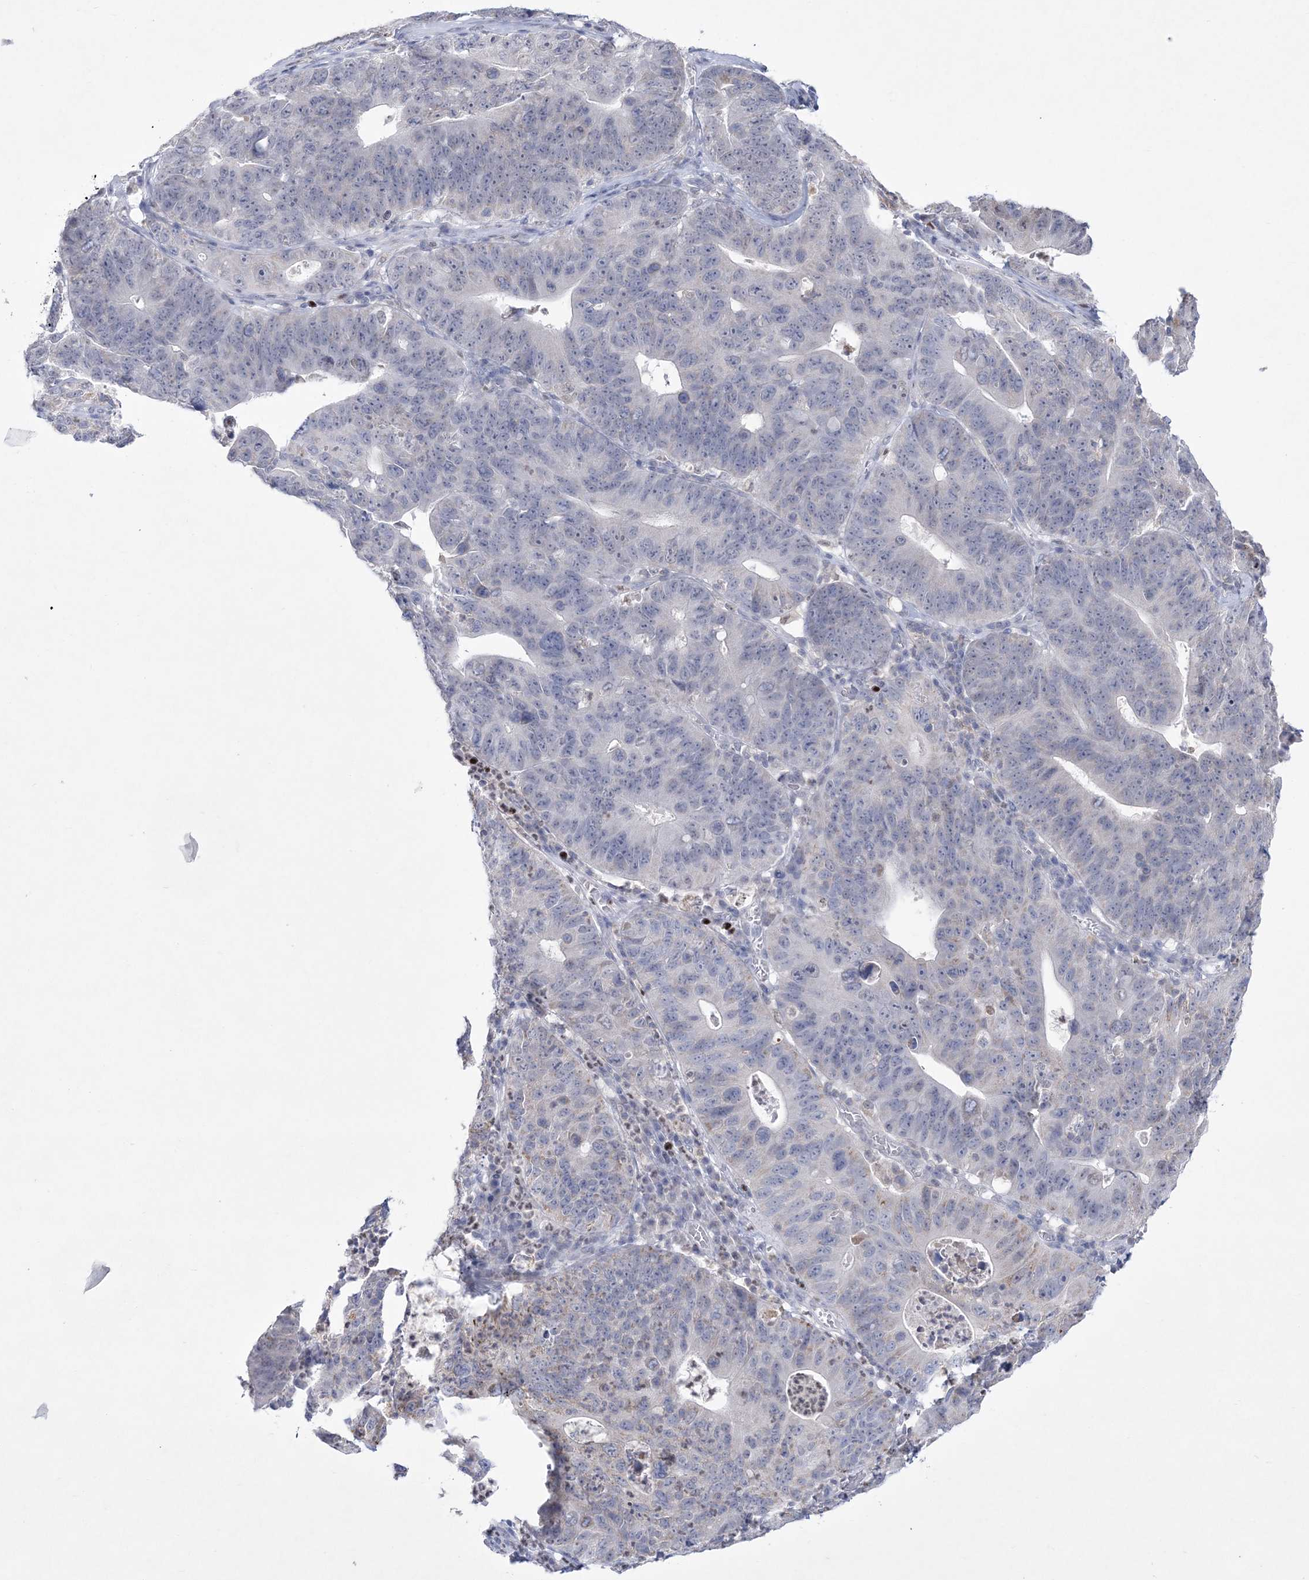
{"staining": {"intensity": "negative", "quantity": "none", "location": "none"}, "tissue": "stomach cancer", "cell_type": "Tumor cells", "image_type": "cancer", "snomed": [{"axis": "morphology", "description": "Adenocarcinoma, NOS"}, {"axis": "topography", "description": "Stomach"}], "caption": "DAB immunohistochemical staining of stomach cancer (adenocarcinoma) reveals no significant positivity in tumor cells. The staining was performed using DAB (3,3'-diaminobenzidine) to visualize the protein expression in brown, while the nuclei were stained in blue with hematoxylin (Magnification: 20x).", "gene": "WDR27", "patient": {"sex": "male", "age": 59}}